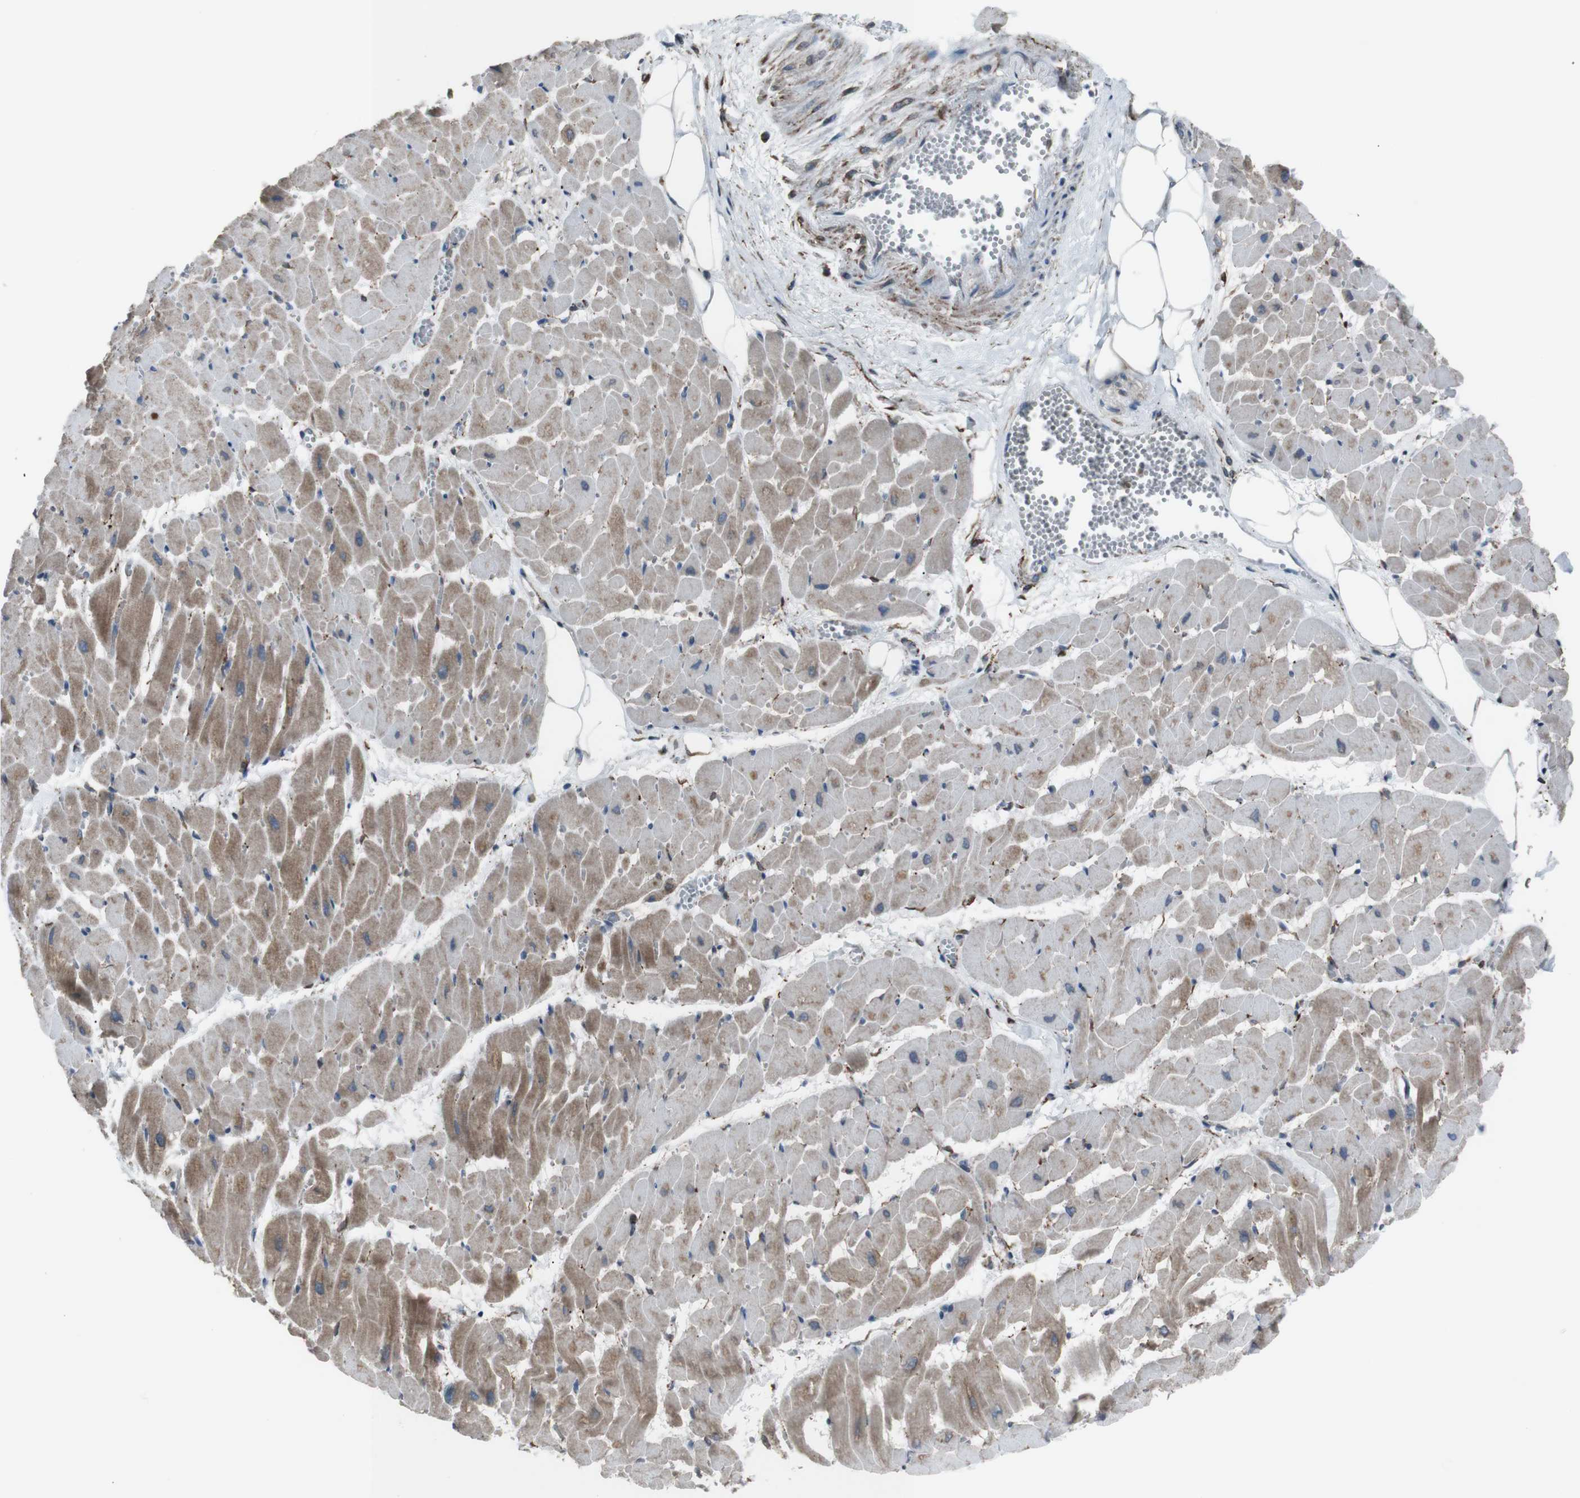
{"staining": {"intensity": "weak", "quantity": "25%-75%", "location": "cytoplasmic/membranous"}, "tissue": "heart muscle", "cell_type": "Cardiomyocytes", "image_type": "normal", "snomed": [{"axis": "morphology", "description": "Normal tissue, NOS"}, {"axis": "topography", "description": "Heart"}], "caption": "IHC staining of unremarkable heart muscle, which demonstrates low levels of weak cytoplasmic/membranous staining in about 25%-75% of cardiomyocytes indicating weak cytoplasmic/membranous protein positivity. The staining was performed using DAB (3,3'-diaminobenzidine) (brown) for protein detection and nuclei were counterstained in hematoxylin (blue).", "gene": "LNPK", "patient": {"sex": "female", "age": 19}}